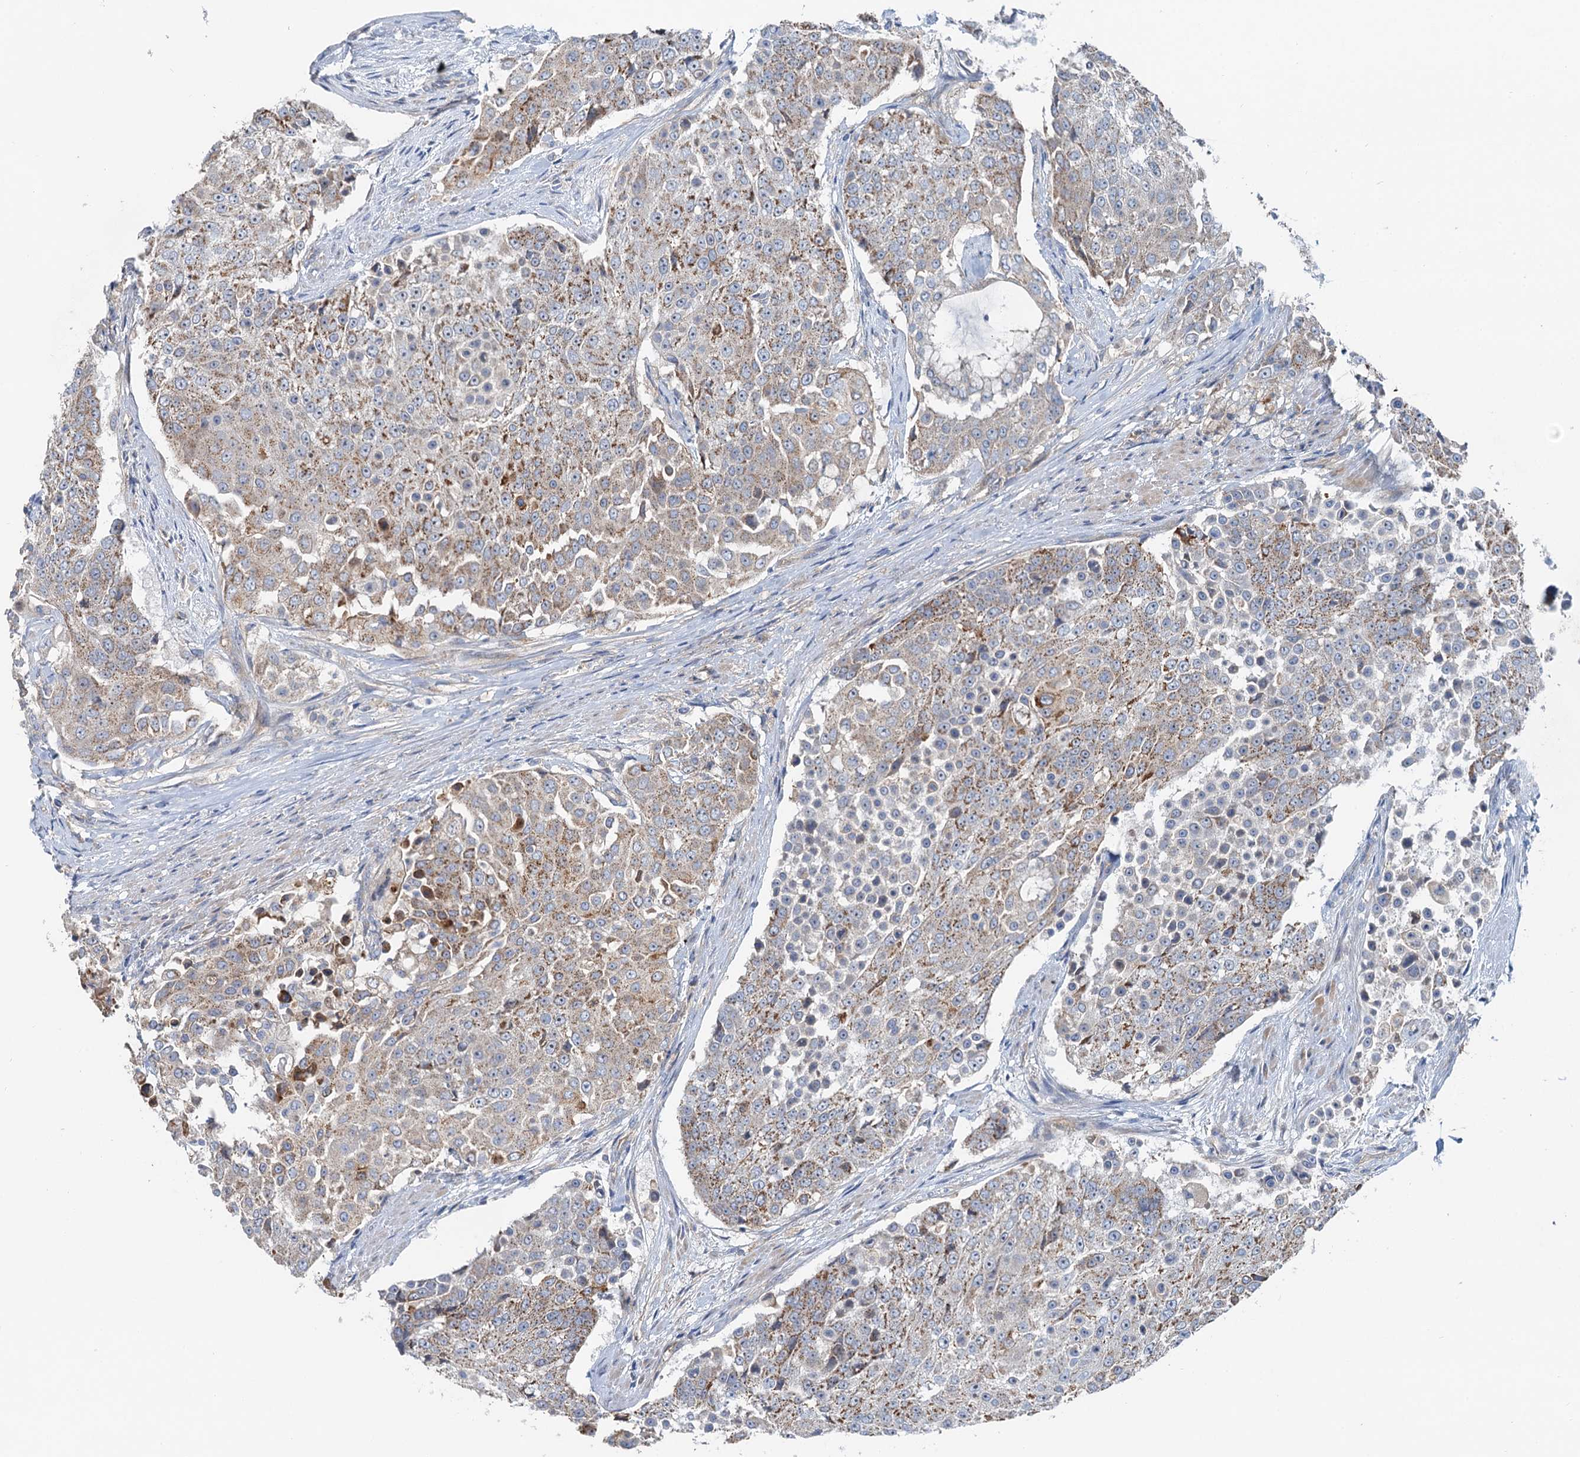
{"staining": {"intensity": "moderate", "quantity": ">75%", "location": "cytoplasmic/membranous"}, "tissue": "urothelial cancer", "cell_type": "Tumor cells", "image_type": "cancer", "snomed": [{"axis": "morphology", "description": "Urothelial carcinoma, High grade"}, {"axis": "topography", "description": "Urinary bladder"}], "caption": "An IHC photomicrograph of tumor tissue is shown. Protein staining in brown labels moderate cytoplasmic/membranous positivity in urothelial cancer within tumor cells.", "gene": "ANKRD26", "patient": {"sex": "female", "age": 63}}